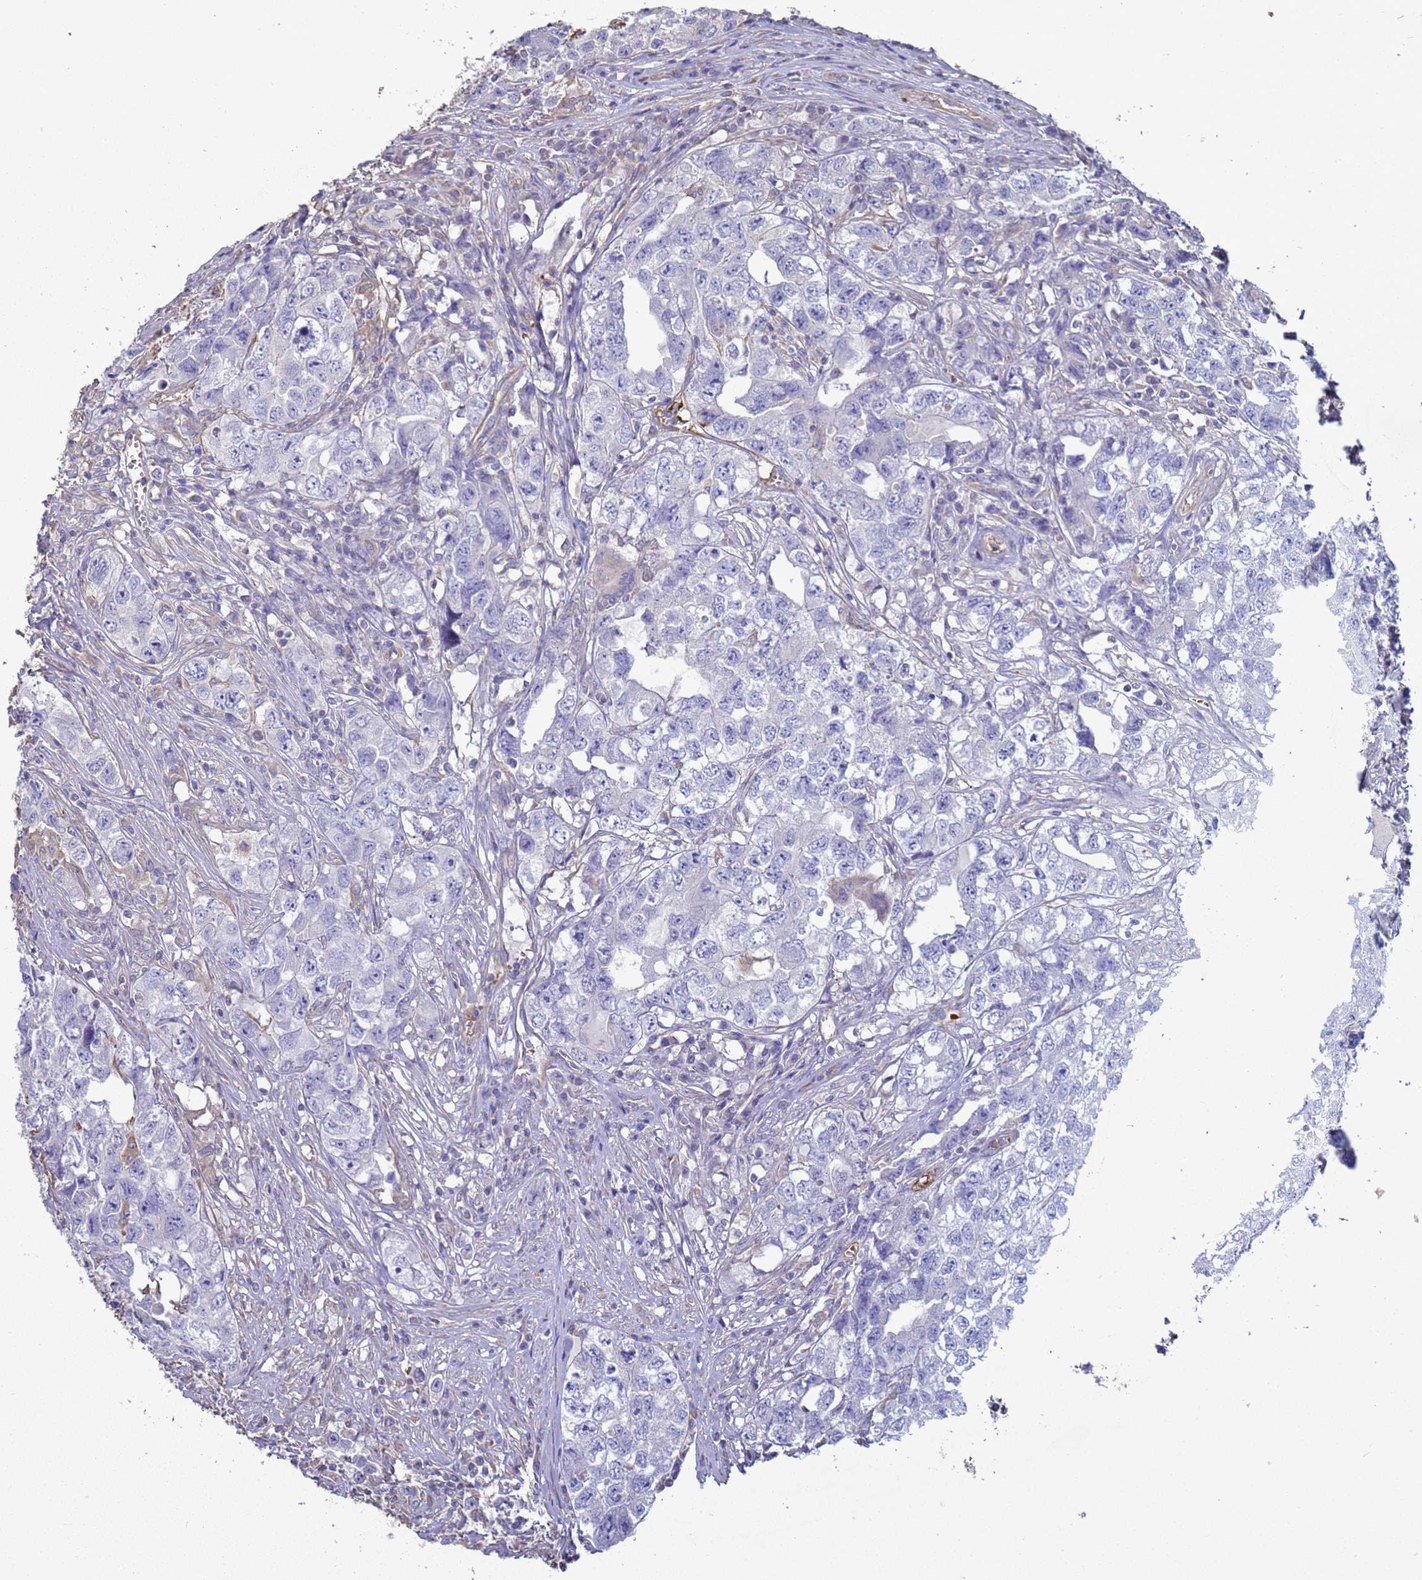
{"staining": {"intensity": "negative", "quantity": "none", "location": "none"}, "tissue": "testis cancer", "cell_type": "Tumor cells", "image_type": "cancer", "snomed": [{"axis": "morphology", "description": "Seminoma, NOS"}, {"axis": "morphology", "description": "Carcinoma, Embryonal, NOS"}, {"axis": "topography", "description": "Testis"}], "caption": "DAB immunohistochemical staining of testis embryonal carcinoma shows no significant positivity in tumor cells.", "gene": "SGIP1", "patient": {"sex": "male", "age": 43}}